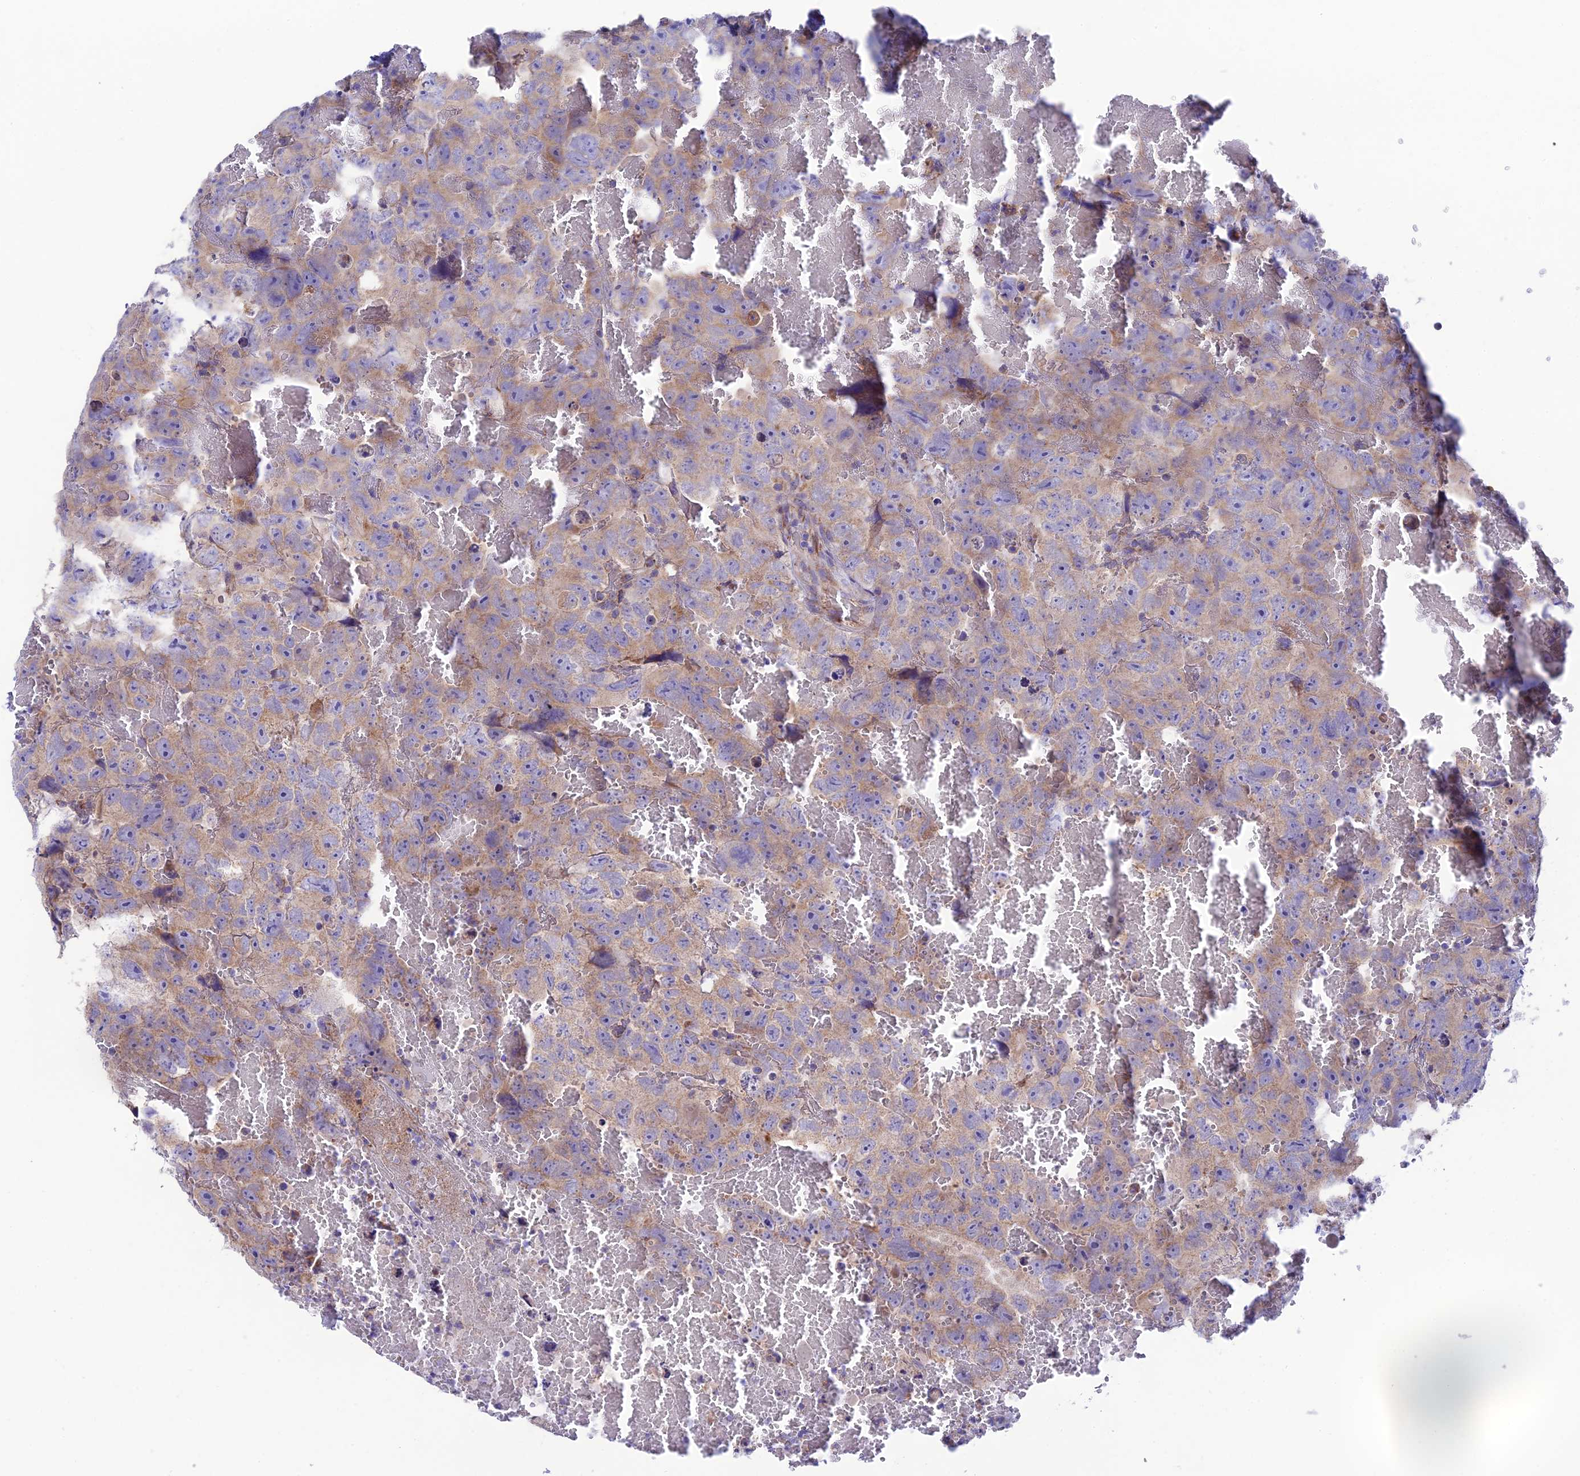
{"staining": {"intensity": "weak", "quantity": ">75%", "location": "cytoplasmic/membranous"}, "tissue": "testis cancer", "cell_type": "Tumor cells", "image_type": "cancer", "snomed": [{"axis": "morphology", "description": "Carcinoma, Embryonal, NOS"}, {"axis": "topography", "description": "Testis"}], "caption": "Testis cancer (embryonal carcinoma) stained for a protein (brown) demonstrates weak cytoplasmic/membranous positive expression in about >75% of tumor cells.", "gene": "HSDL2", "patient": {"sex": "male", "age": 45}}